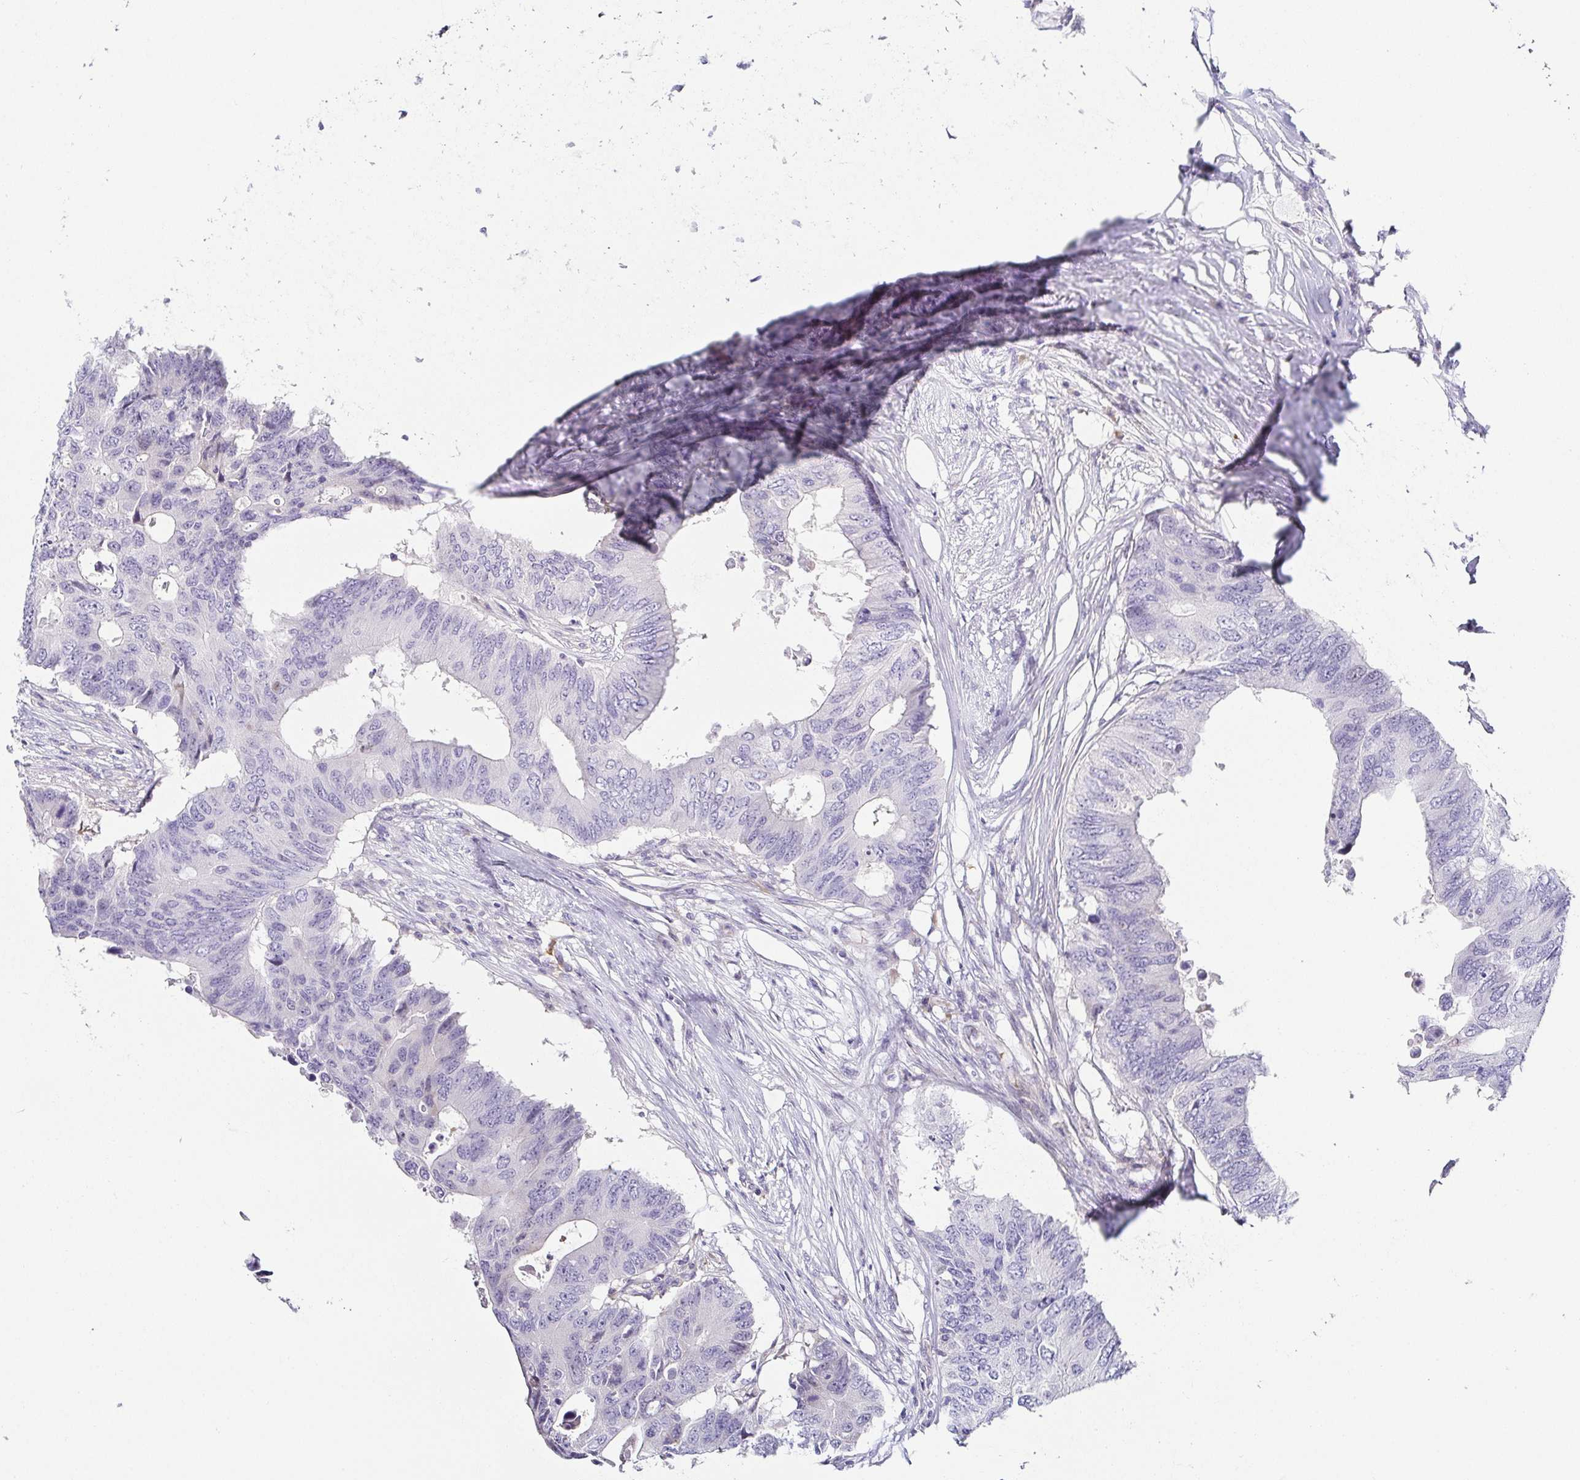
{"staining": {"intensity": "negative", "quantity": "none", "location": "none"}, "tissue": "colorectal cancer", "cell_type": "Tumor cells", "image_type": "cancer", "snomed": [{"axis": "morphology", "description": "Adenocarcinoma, NOS"}, {"axis": "topography", "description": "Colon"}], "caption": "The IHC image has no significant expression in tumor cells of colorectal cancer (adenocarcinoma) tissue. (Immunohistochemistry, brightfield microscopy, high magnification).", "gene": "FAM162B", "patient": {"sex": "male", "age": 71}}